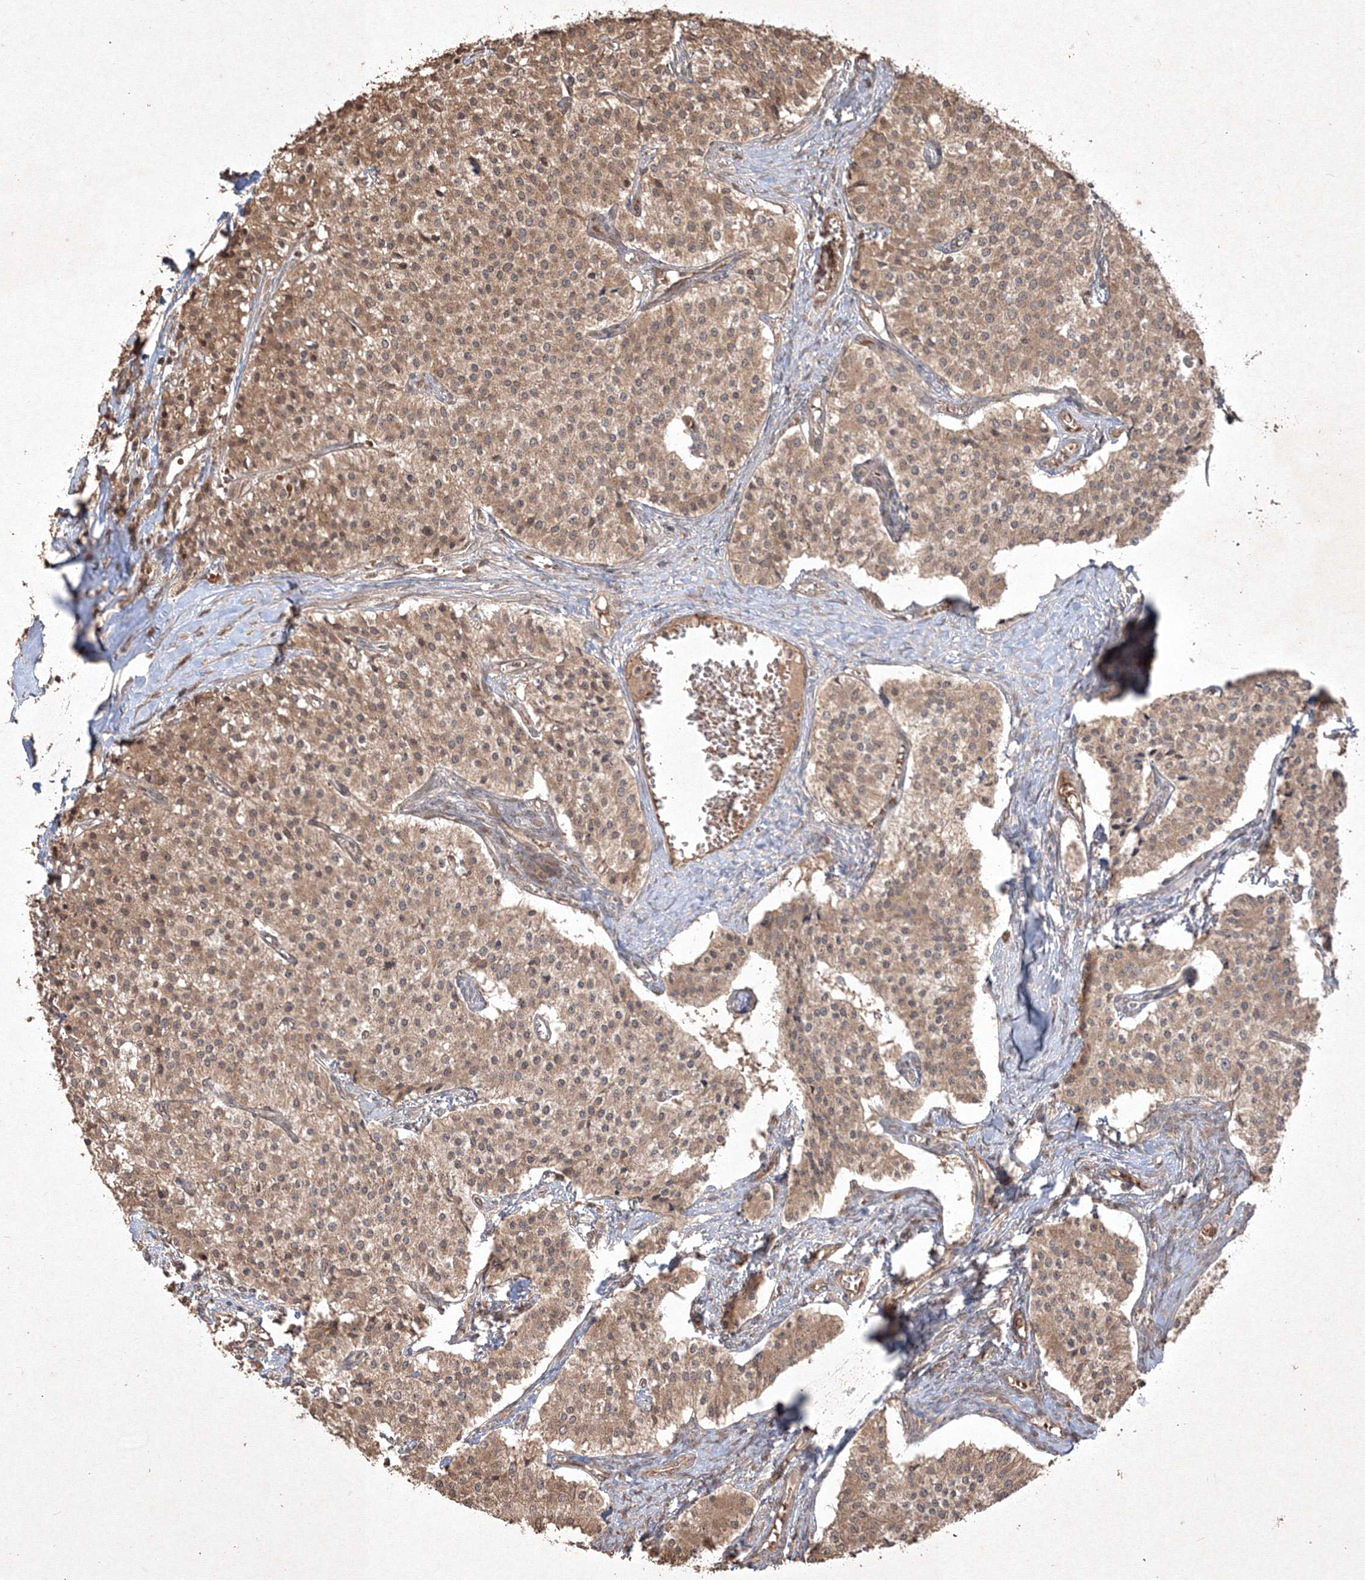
{"staining": {"intensity": "moderate", "quantity": ">75%", "location": "cytoplasmic/membranous"}, "tissue": "carcinoid", "cell_type": "Tumor cells", "image_type": "cancer", "snomed": [{"axis": "morphology", "description": "Carcinoid, malignant, NOS"}, {"axis": "topography", "description": "Colon"}], "caption": "Immunohistochemical staining of carcinoid displays medium levels of moderate cytoplasmic/membranous protein staining in about >75% of tumor cells.", "gene": "PELI3", "patient": {"sex": "female", "age": 52}}